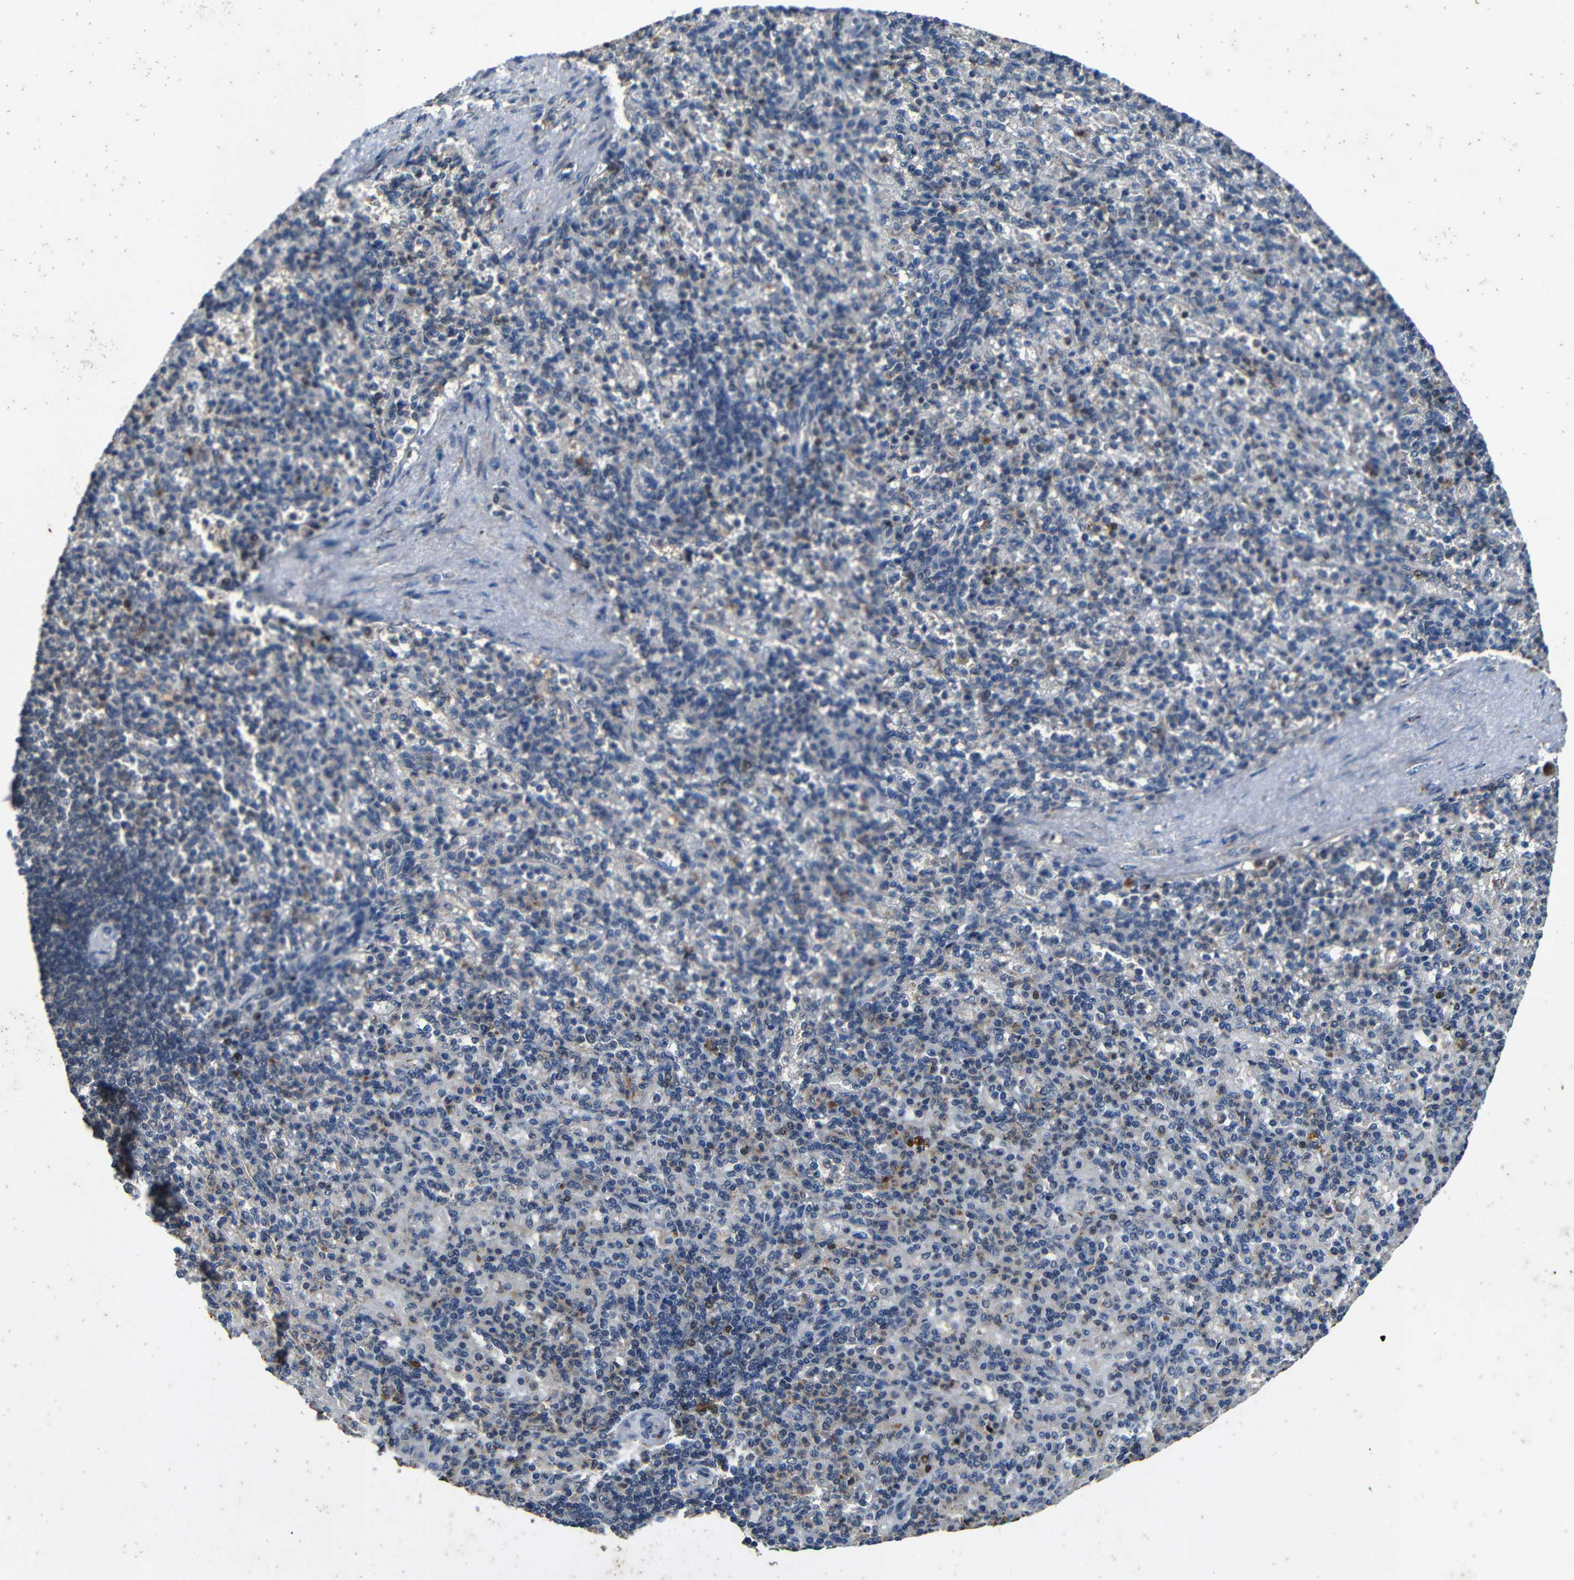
{"staining": {"intensity": "weak", "quantity": "25%-75%", "location": "cytoplasmic/membranous"}, "tissue": "spleen", "cell_type": "Cells in red pulp", "image_type": "normal", "snomed": [{"axis": "morphology", "description": "Normal tissue, NOS"}, {"axis": "topography", "description": "Spleen"}], "caption": "Normal spleen exhibits weak cytoplasmic/membranous staining in about 25%-75% of cells in red pulp.", "gene": "C6orf89", "patient": {"sex": "female", "age": 74}}